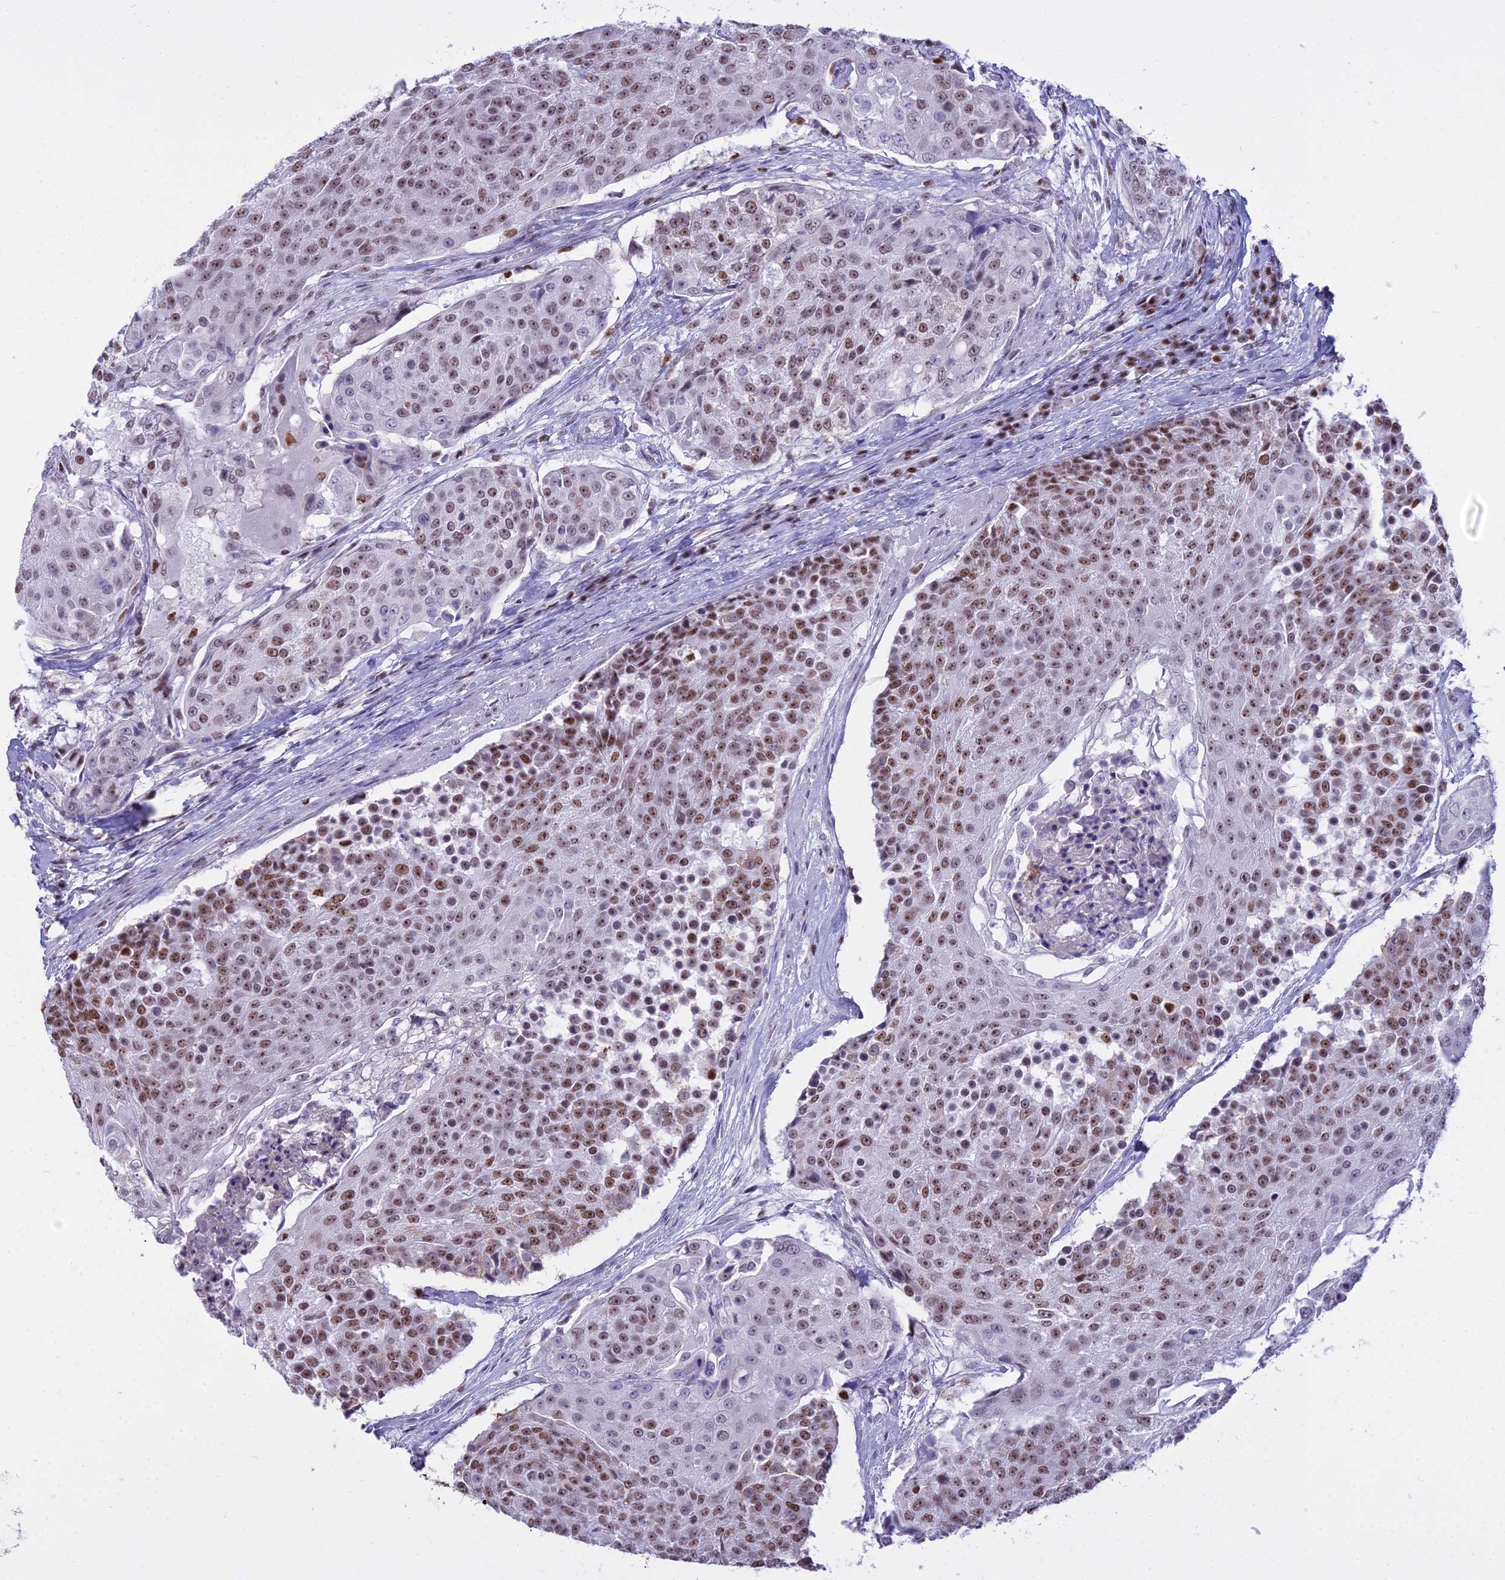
{"staining": {"intensity": "moderate", "quantity": "25%-75%", "location": "nuclear"}, "tissue": "urothelial cancer", "cell_type": "Tumor cells", "image_type": "cancer", "snomed": [{"axis": "morphology", "description": "Urothelial carcinoma, High grade"}, {"axis": "topography", "description": "Urinary bladder"}], "caption": "Immunohistochemical staining of urothelial cancer demonstrates medium levels of moderate nuclear protein positivity in approximately 25%-75% of tumor cells. The protein is stained brown, and the nuclei are stained in blue (DAB (3,3'-diaminobenzidine) IHC with brightfield microscopy, high magnification).", "gene": "PARP1", "patient": {"sex": "female", "age": 63}}